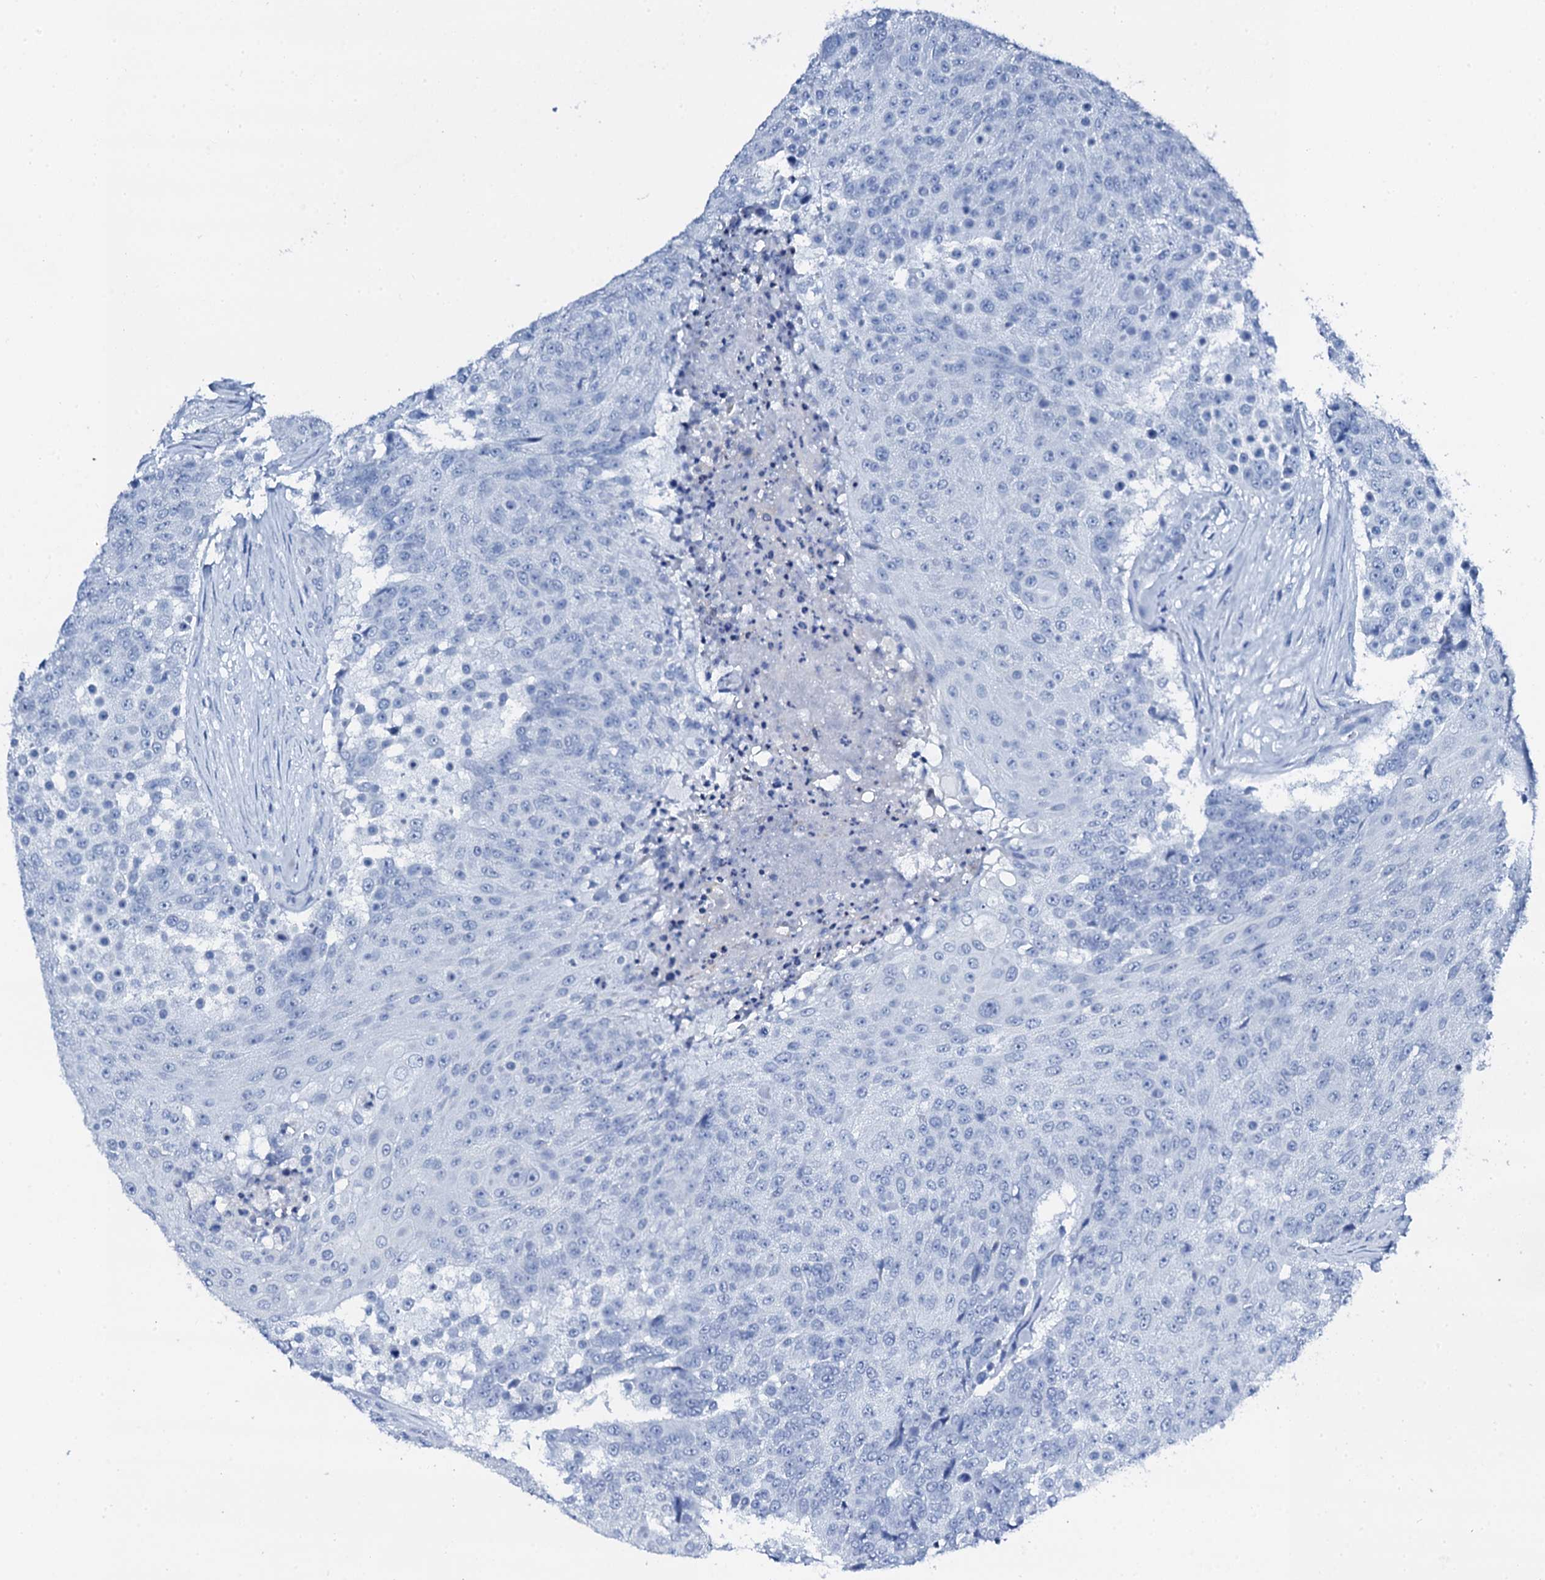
{"staining": {"intensity": "negative", "quantity": "none", "location": "none"}, "tissue": "urothelial cancer", "cell_type": "Tumor cells", "image_type": "cancer", "snomed": [{"axis": "morphology", "description": "Urothelial carcinoma, High grade"}, {"axis": "topography", "description": "Urinary bladder"}], "caption": "There is no significant positivity in tumor cells of urothelial carcinoma (high-grade).", "gene": "PTH", "patient": {"sex": "female", "age": 63}}